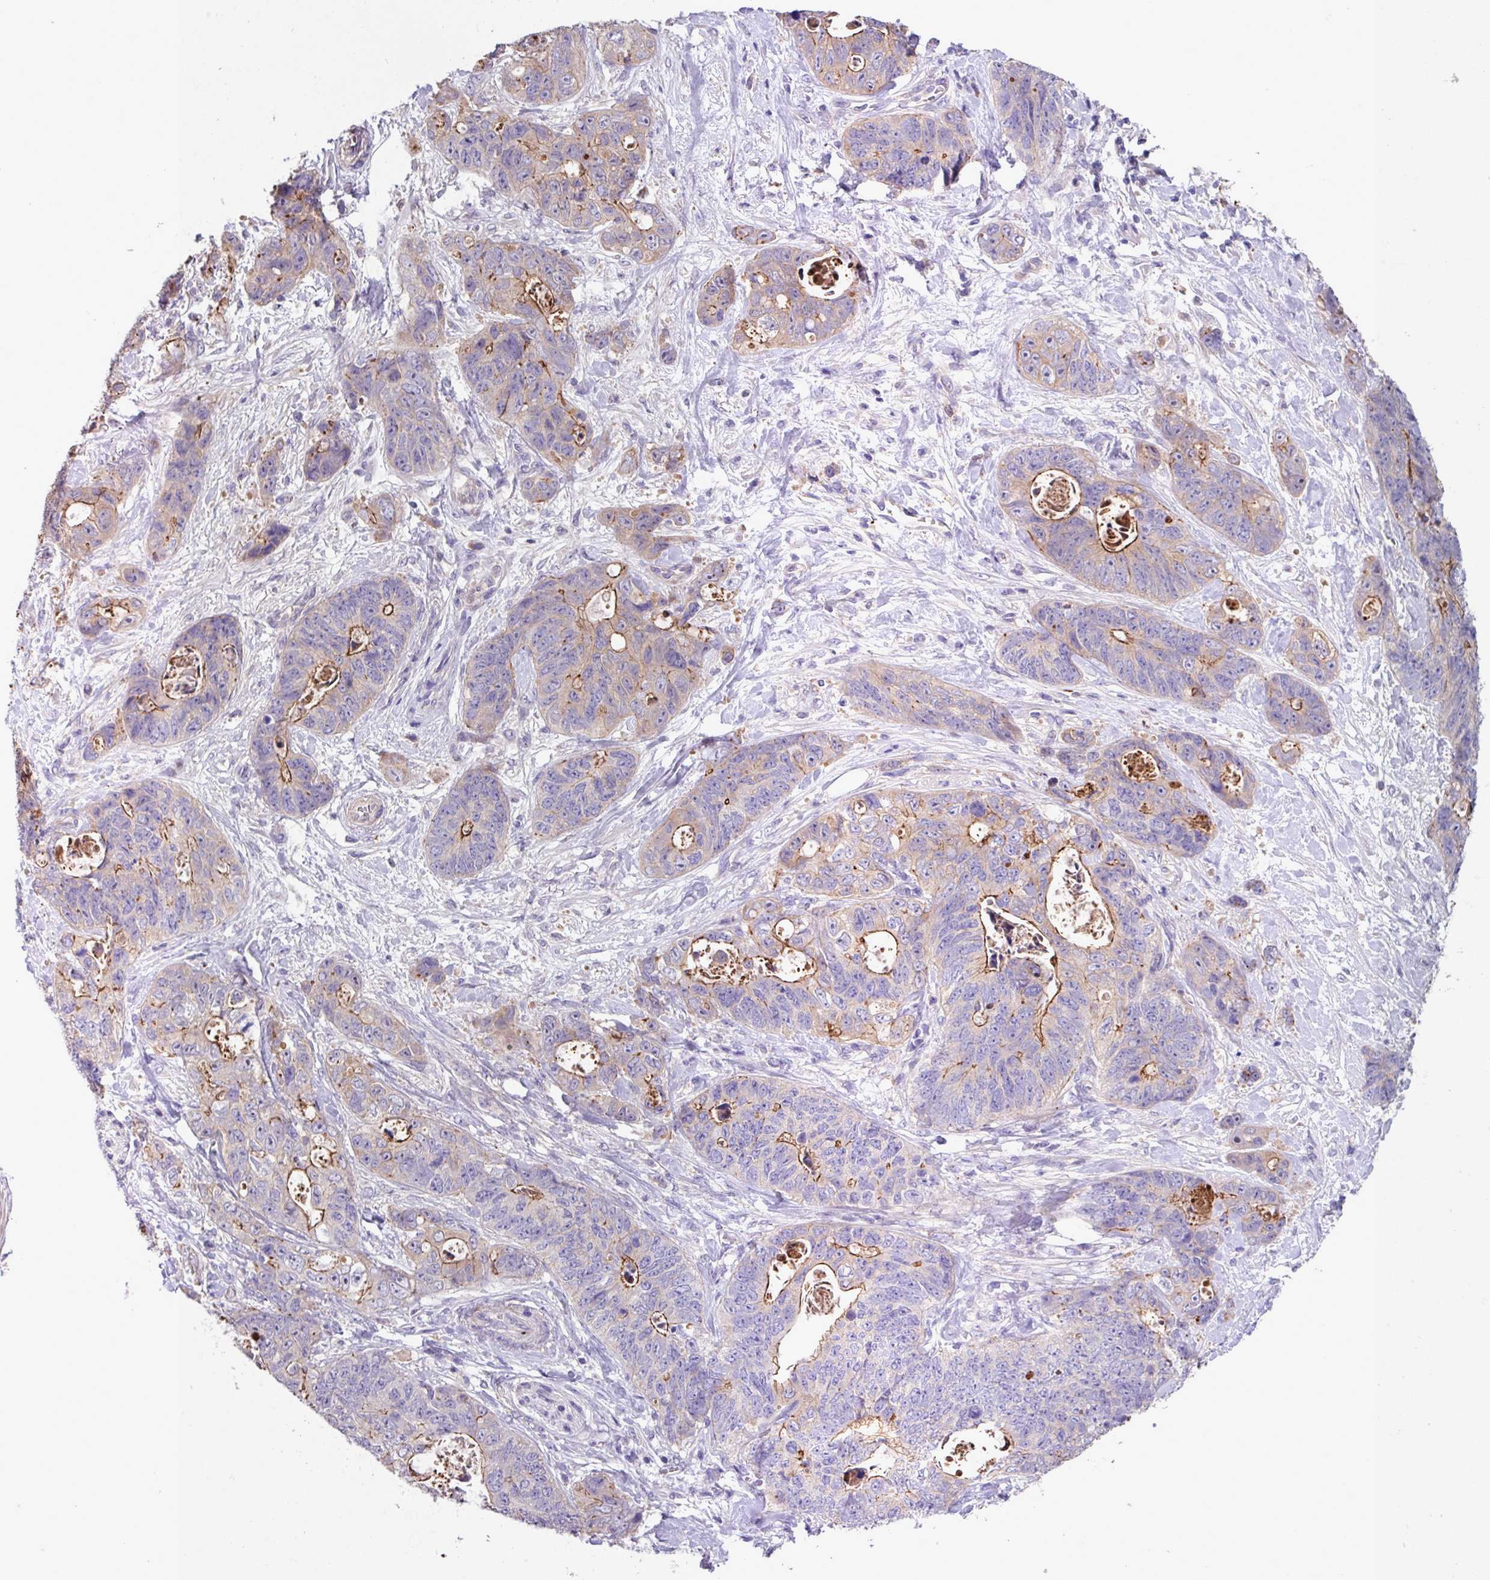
{"staining": {"intensity": "strong", "quantity": "<25%", "location": "cytoplasmic/membranous"}, "tissue": "stomach cancer", "cell_type": "Tumor cells", "image_type": "cancer", "snomed": [{"axis": "morphology", "description": "Normal tissue, NOS"}, {"axis": "morphology", "description": "Adenocarcinoma, NOS"}, {"axis": "topography", "description": "Stomach"}], "caption": "IHC of human adenocarcinoma (stomach) reveals medium levels of strong cytoplasmic/membranous staining in approximately <25% of tumor cells.", "gene": "IQCJ", "patient": {"sex": "female", "age": 89}}